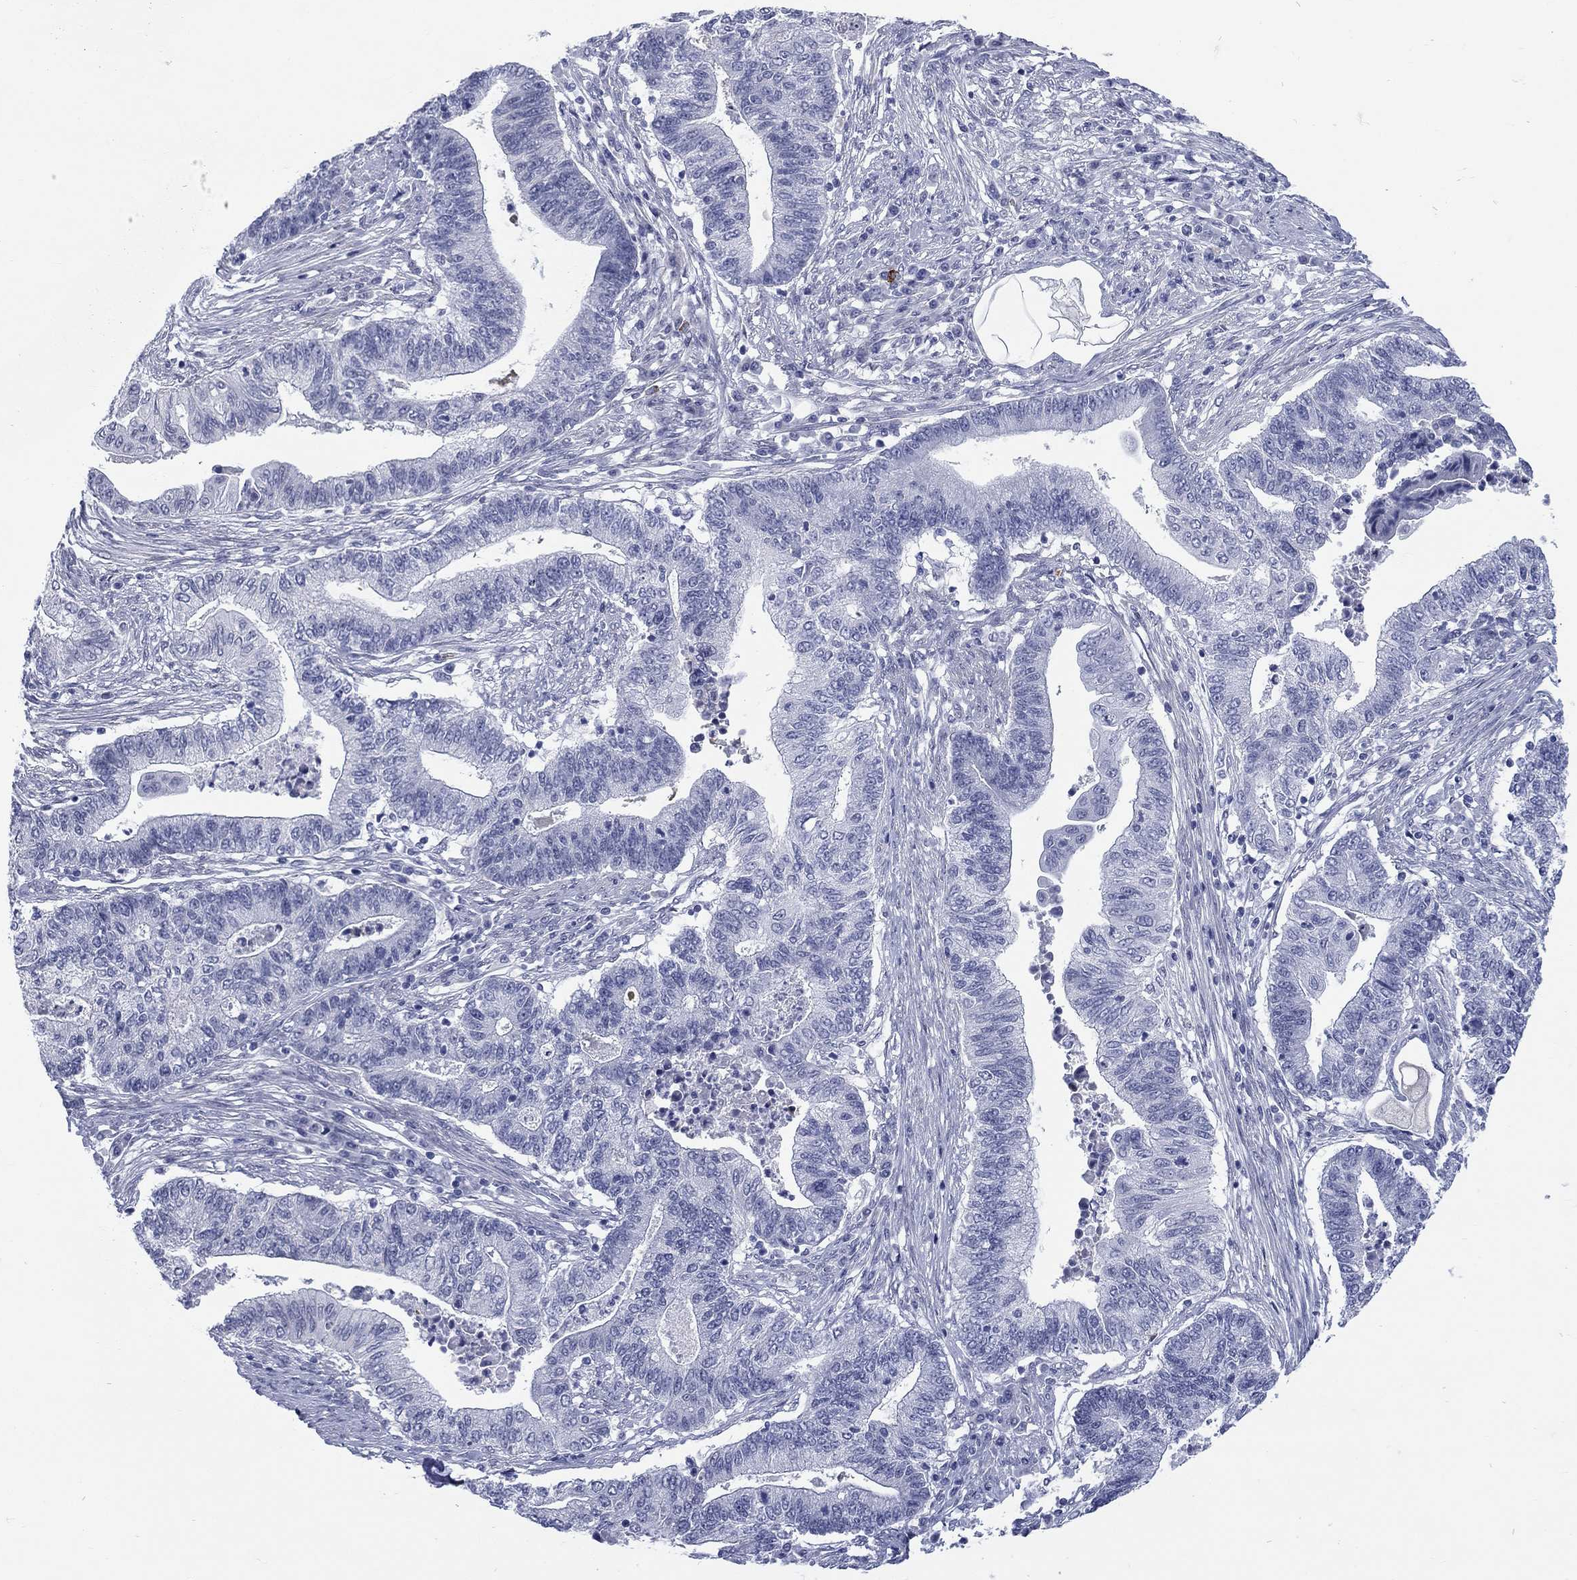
{"staining": {"intensity": "negative", "quantity": "none", "location": "none"}, "tissue": "endometrial cancer", "cell_type": "Tumor cells", "image_type": "cancer", "snomed": [{"axis": "morphology", "description": "Adenocarcinoma, NOS"}, {"axis": "topography", "description": "Uterus"}, {"axis": "topography", "description": "Endometrium"}], "caption": "A histopathology image of human endometrial adenocarcinoma is negative for staining in tumor cells.", "gene": "ECEL1", "patient": {"sex": "female", "age": 54}}